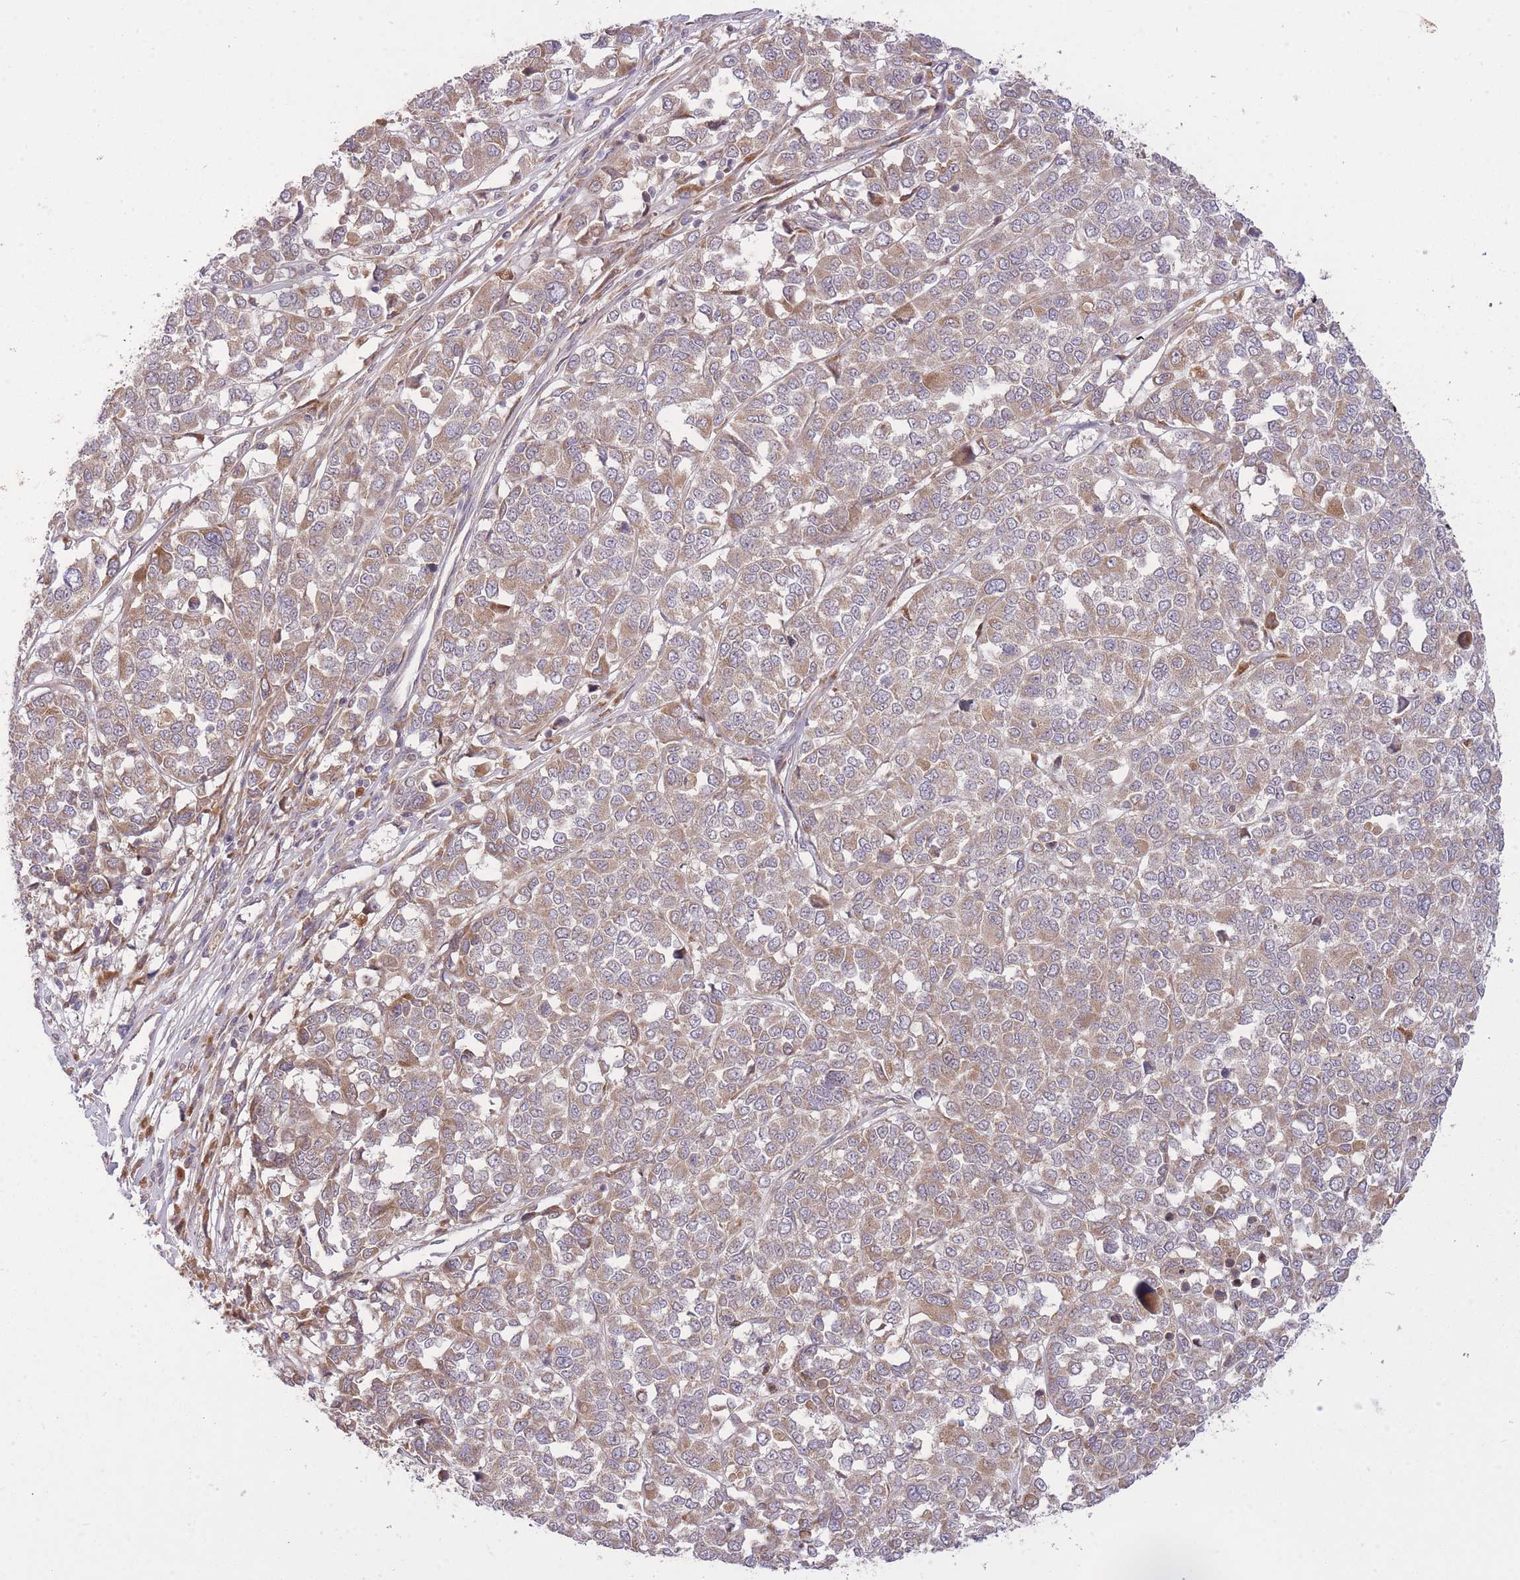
{"staining": {"intensity": "moderate", "quantity": "25%-75%", "location": "cytoplasmic/membranous"}, "tissue": "melanoma", "cell_type": "Tumor cells", "image_type": "cancer", "snomed": [{"axis": "morphology", "description": "Malignant melanoma, Metastatic site"}, {"axis": "topography", "description": "Lymph node"}], "caption": "The micrograph reveals staining of melanoma, revealing moderate cytoplasmic/membranous protein expression (brown color) within tumor cells. The staining is performed using DAB (3,3'-diaminobenzidine) brown chromogen to label protein expression. The nuclei are counter-stained blue using hematoxylin.", "gene": "ZNF391", "patient": {"sex": "male", "age": 44}}